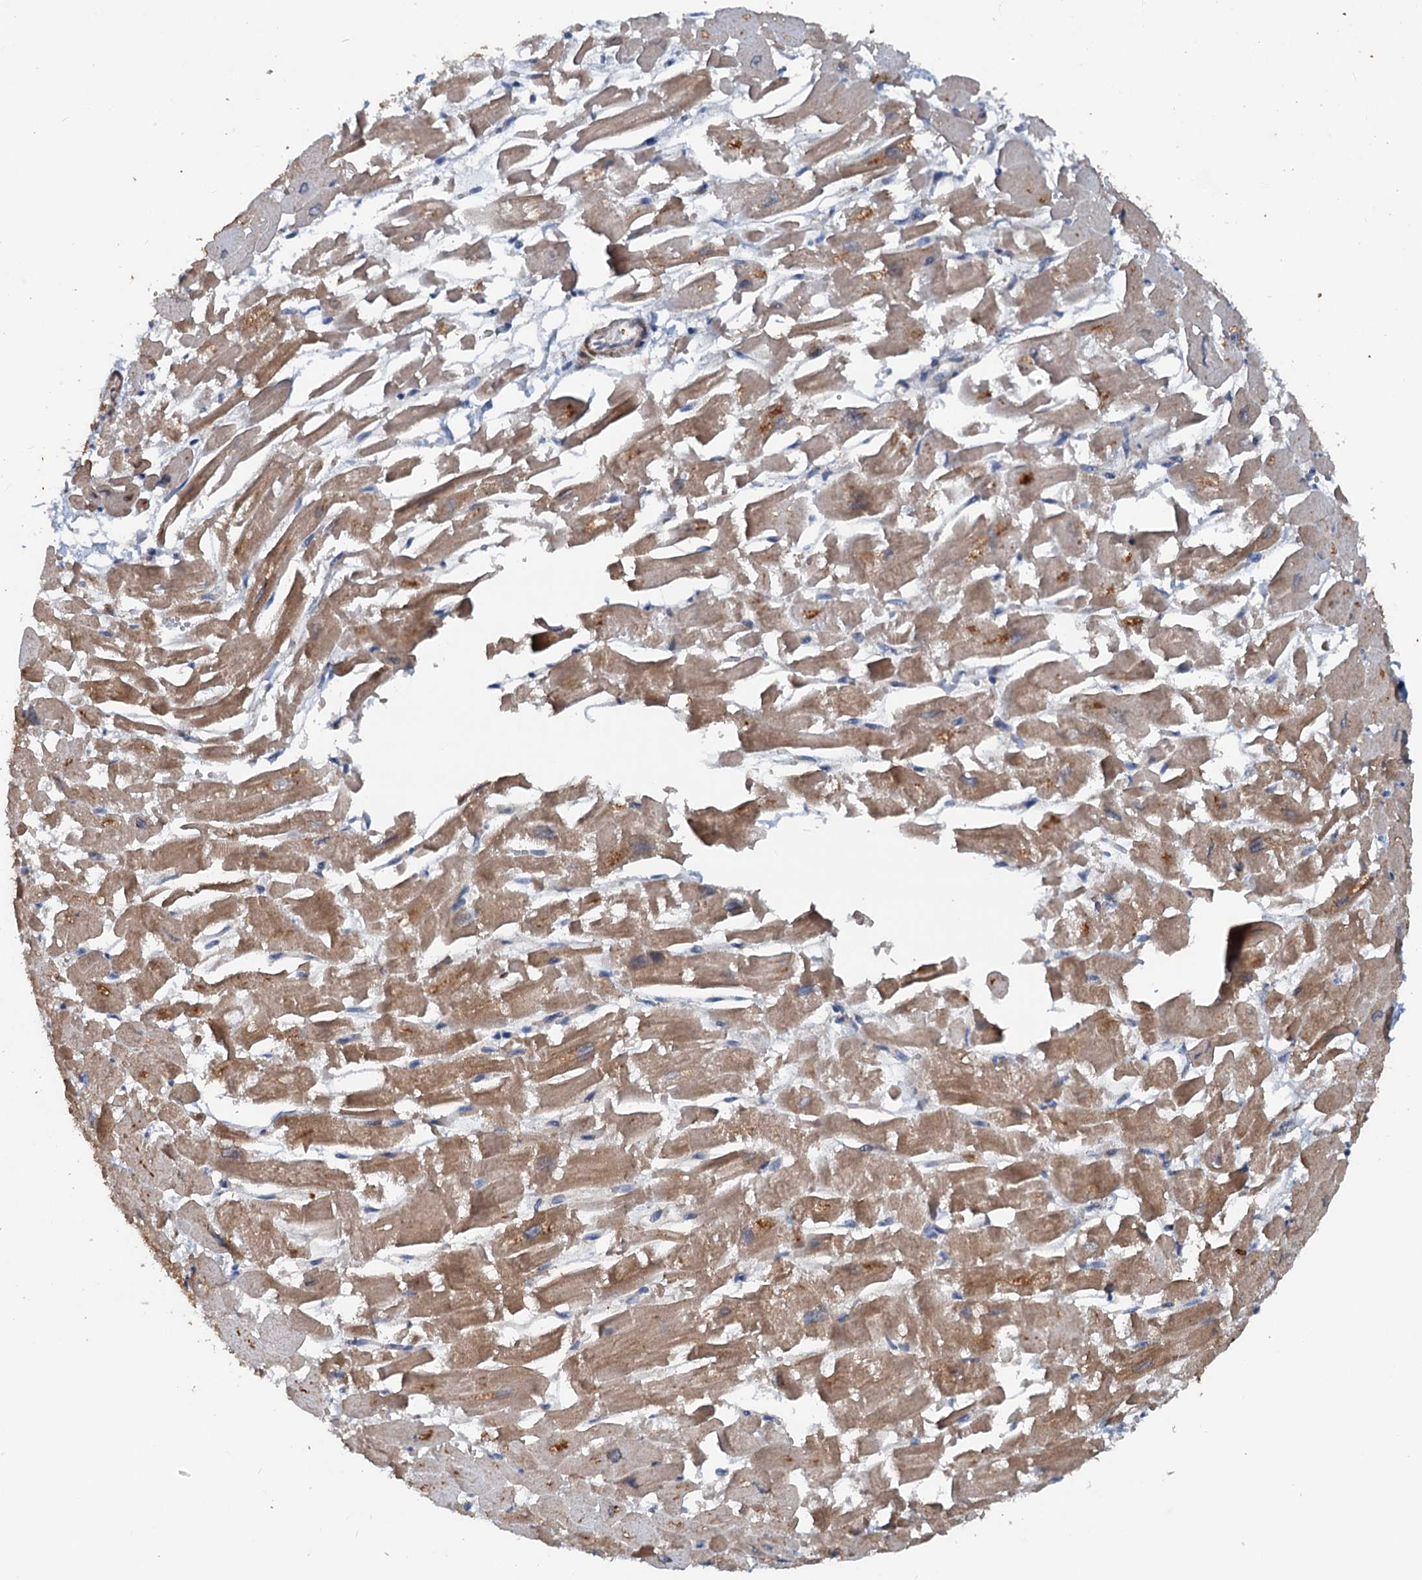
{"staining": {"intensity": "strong", "quantity": ">75%", "location": "cytoplasmic/membranous"}, "tissue": "heart muscle", "cell_type": "Cardiomyocytes", "image_type": "normal", "snomed": [{"axis": "morphology", "description": "Normal tissue, NOS"}, {"axis": "topography", "description": "Heart"}], "caption": "Unremarkable heart muscle exhibits strong cytoplasmic/membranous positivity in approximately >75% of cardiomyocytes, visualized by immunohistochemistry. (DAB = brown stain, brightfield microscopy at high magnification).", "gene": "TEDC1", "patient": {"sex": "male", "age": 54}}